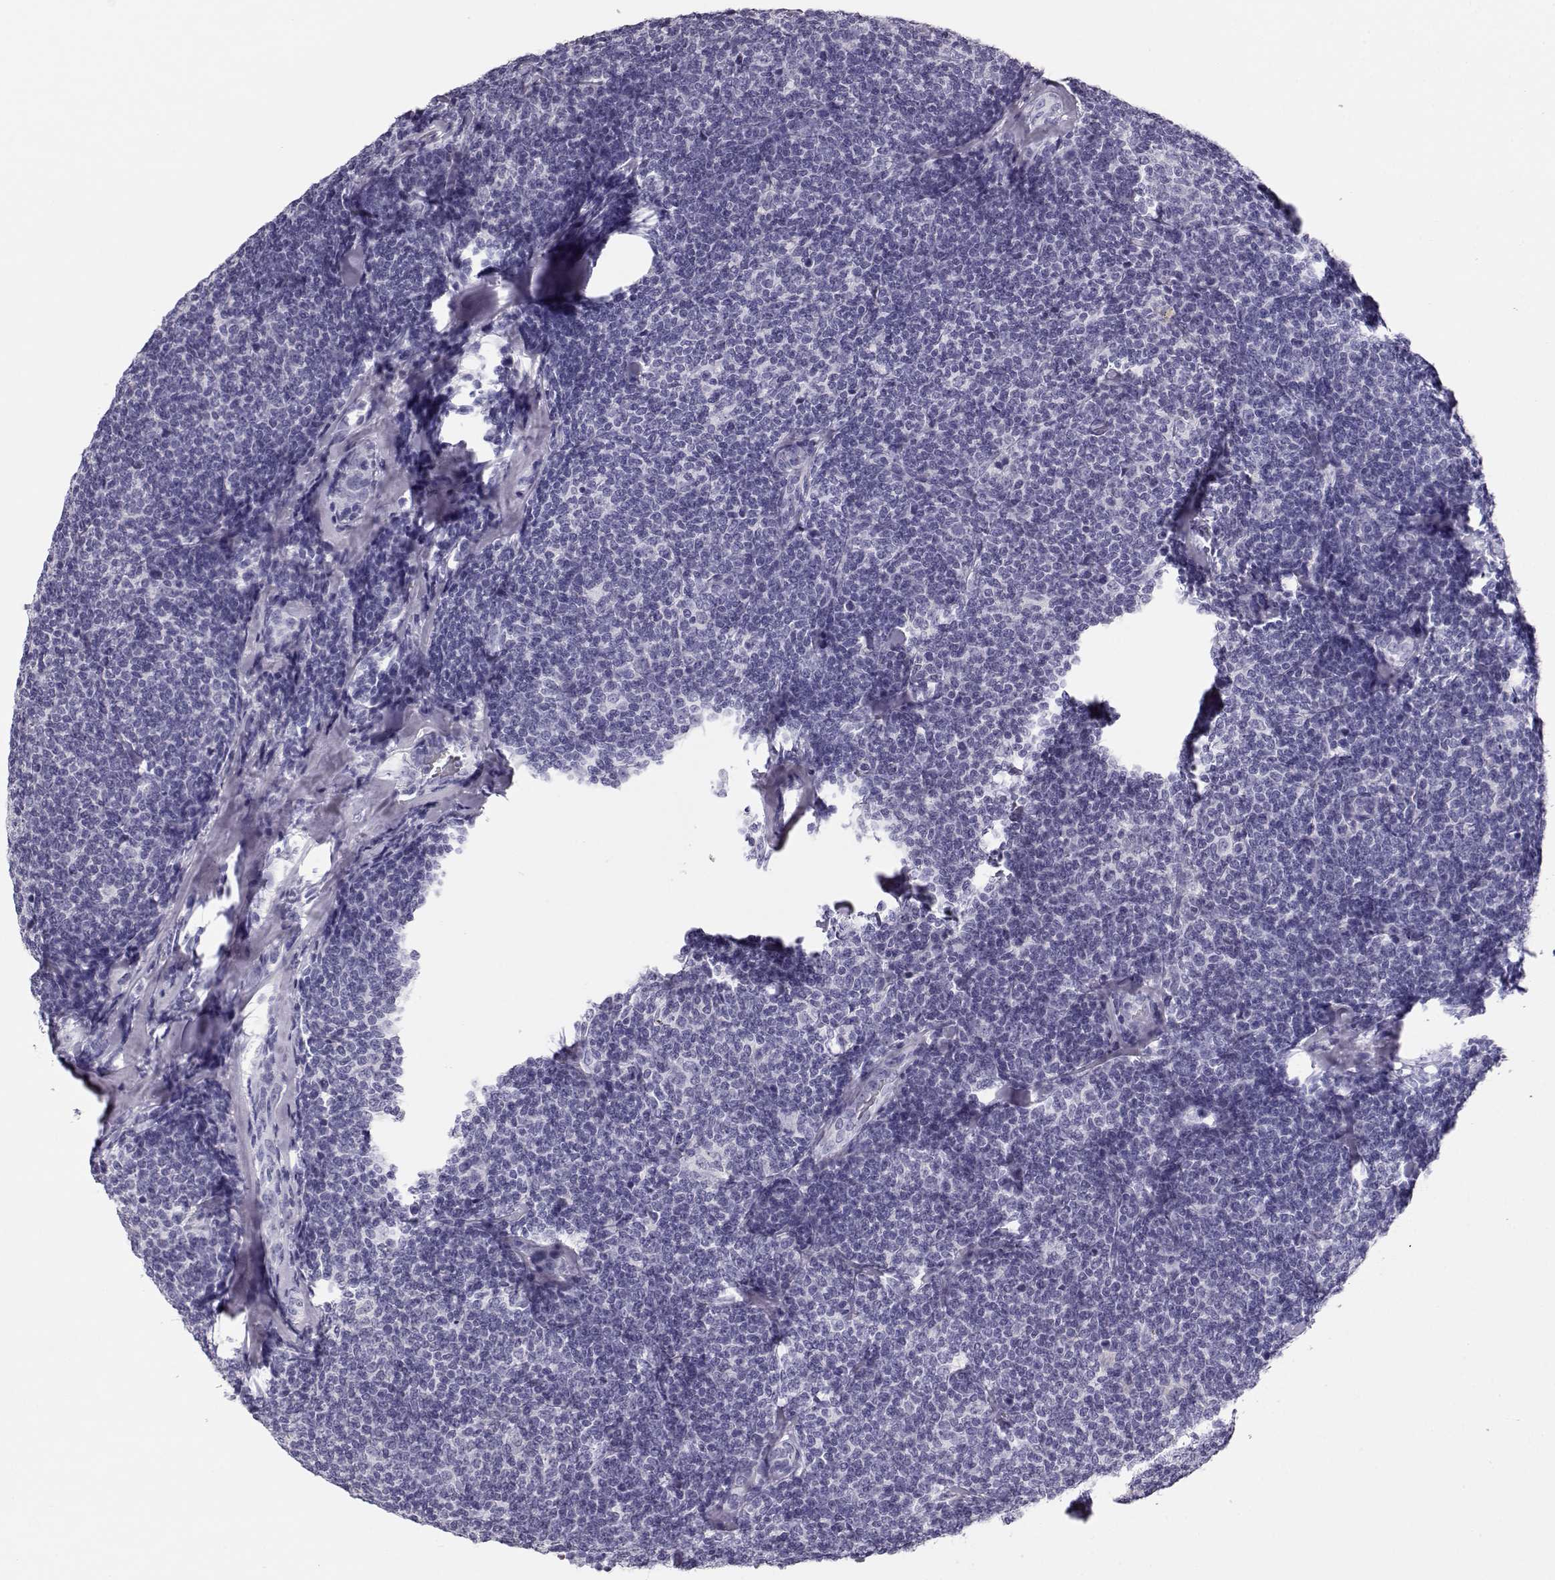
{"staining": {"intensity": "negative", "quantity": "none", "location": "none"}, "tissue": "lymphoma", "cell_type": "Tumor cells", "image_type": "cancer", "snomed": [{"axis": "morphology", "description": "Malignant lymphoma, non-Hodgkin's type, Low grade"}, {"axis": "topography", "description": "Lymph node"}], "caption": "Lymphoma was stained to show a protein in brown. There is no significant staining in tumor cells. Nuclei are stained in blue.", "gene": "MAGEC1", "patient": {"sex": "female", "age": 56}}